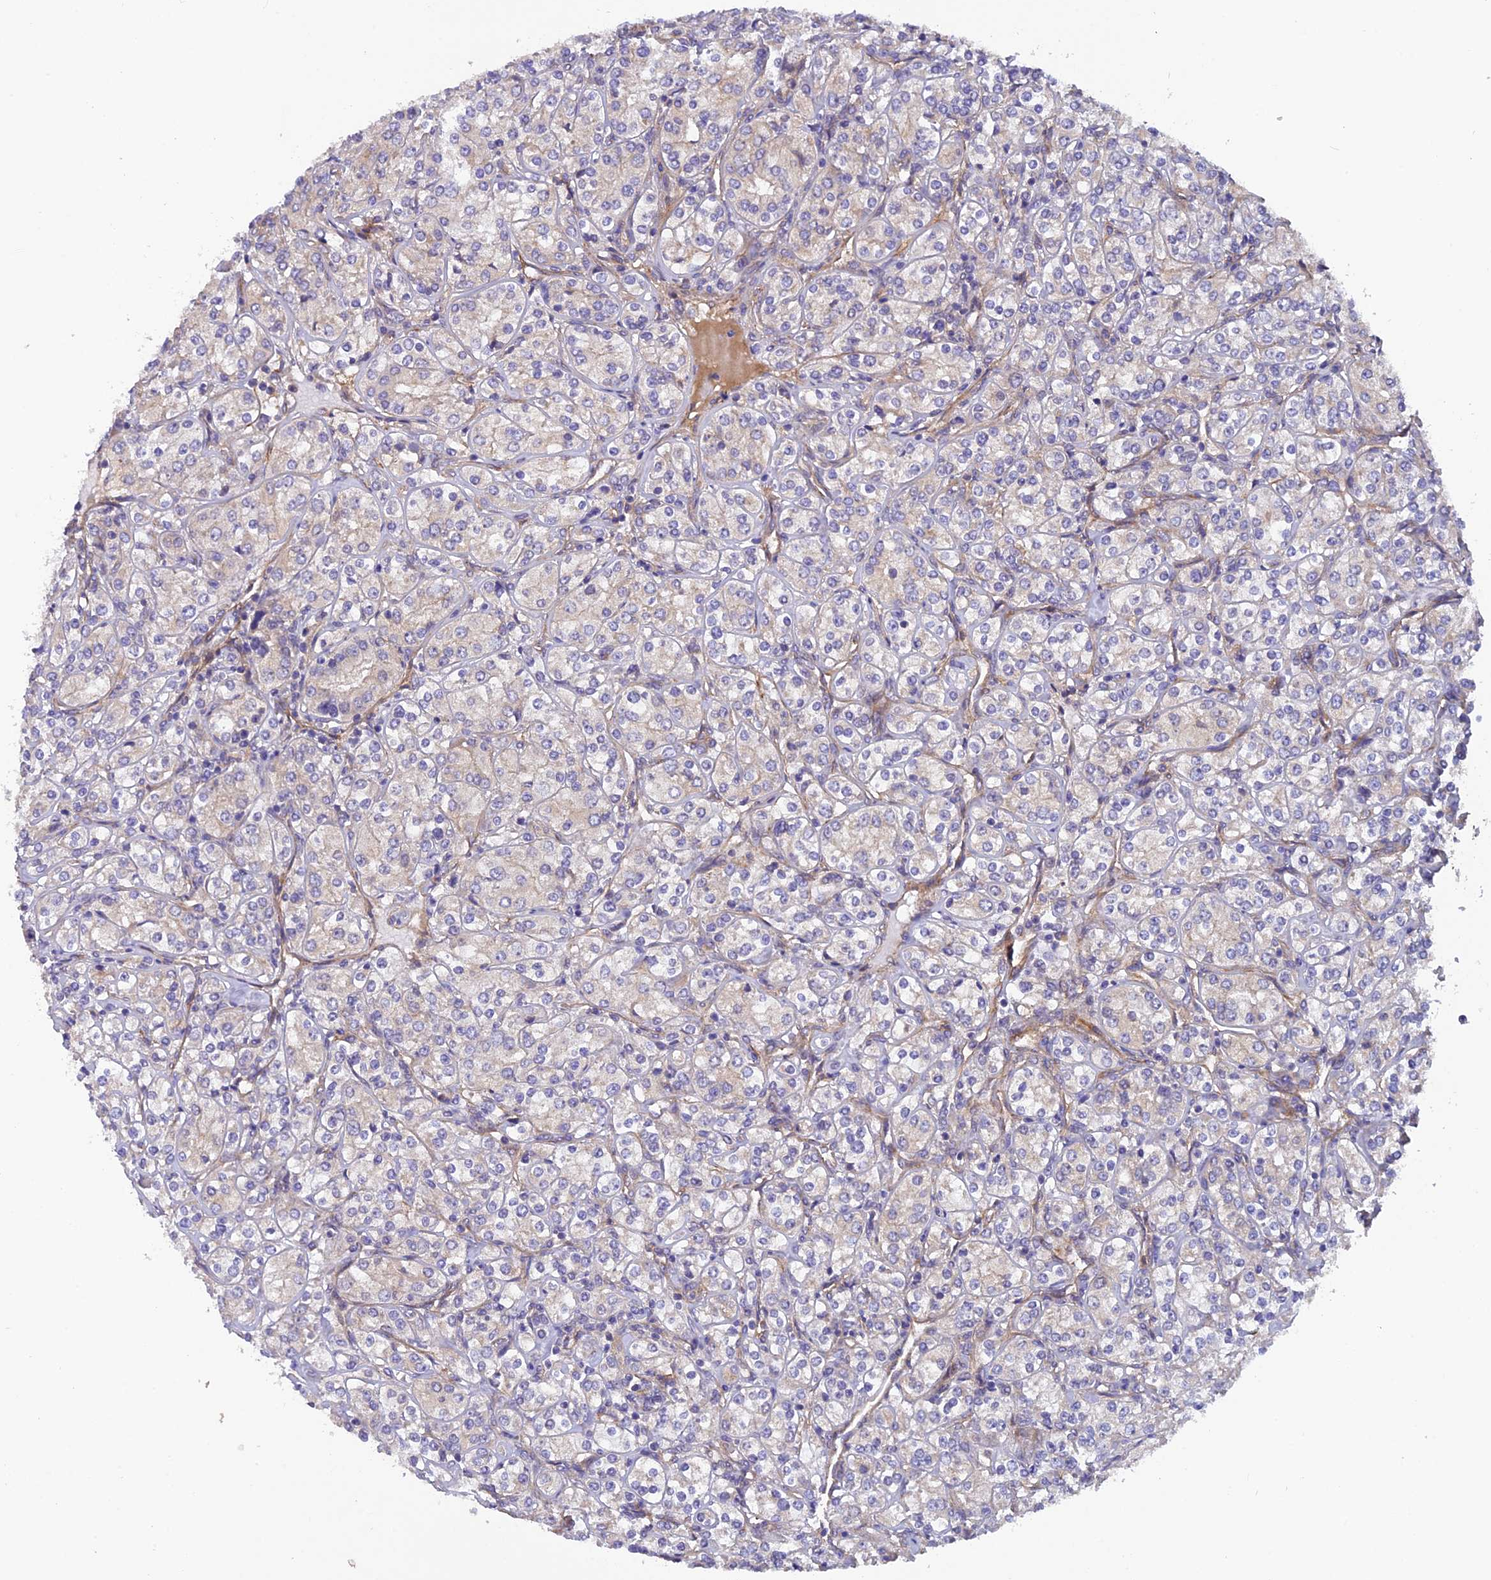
{"staining": {"intensity": "weak", "quantity": "<25%", "location": "cytoplasmic/membranous"}, "tissue": "renal cancer", "cell_type": "Tumor cells", "image_type": "cancer", "snomed": [{"axis": "morphology", "description": "Adenocarcinoma, NOS"}, {"axis": "topography", "description": "Kidney"}], "caption": "Renal adenocarcinoma was stained to show a protein in brown. There is no significant expression in tumor cells.", "gene": "ADAMTS15", "patient": {"sex": "male", "age": 77}}